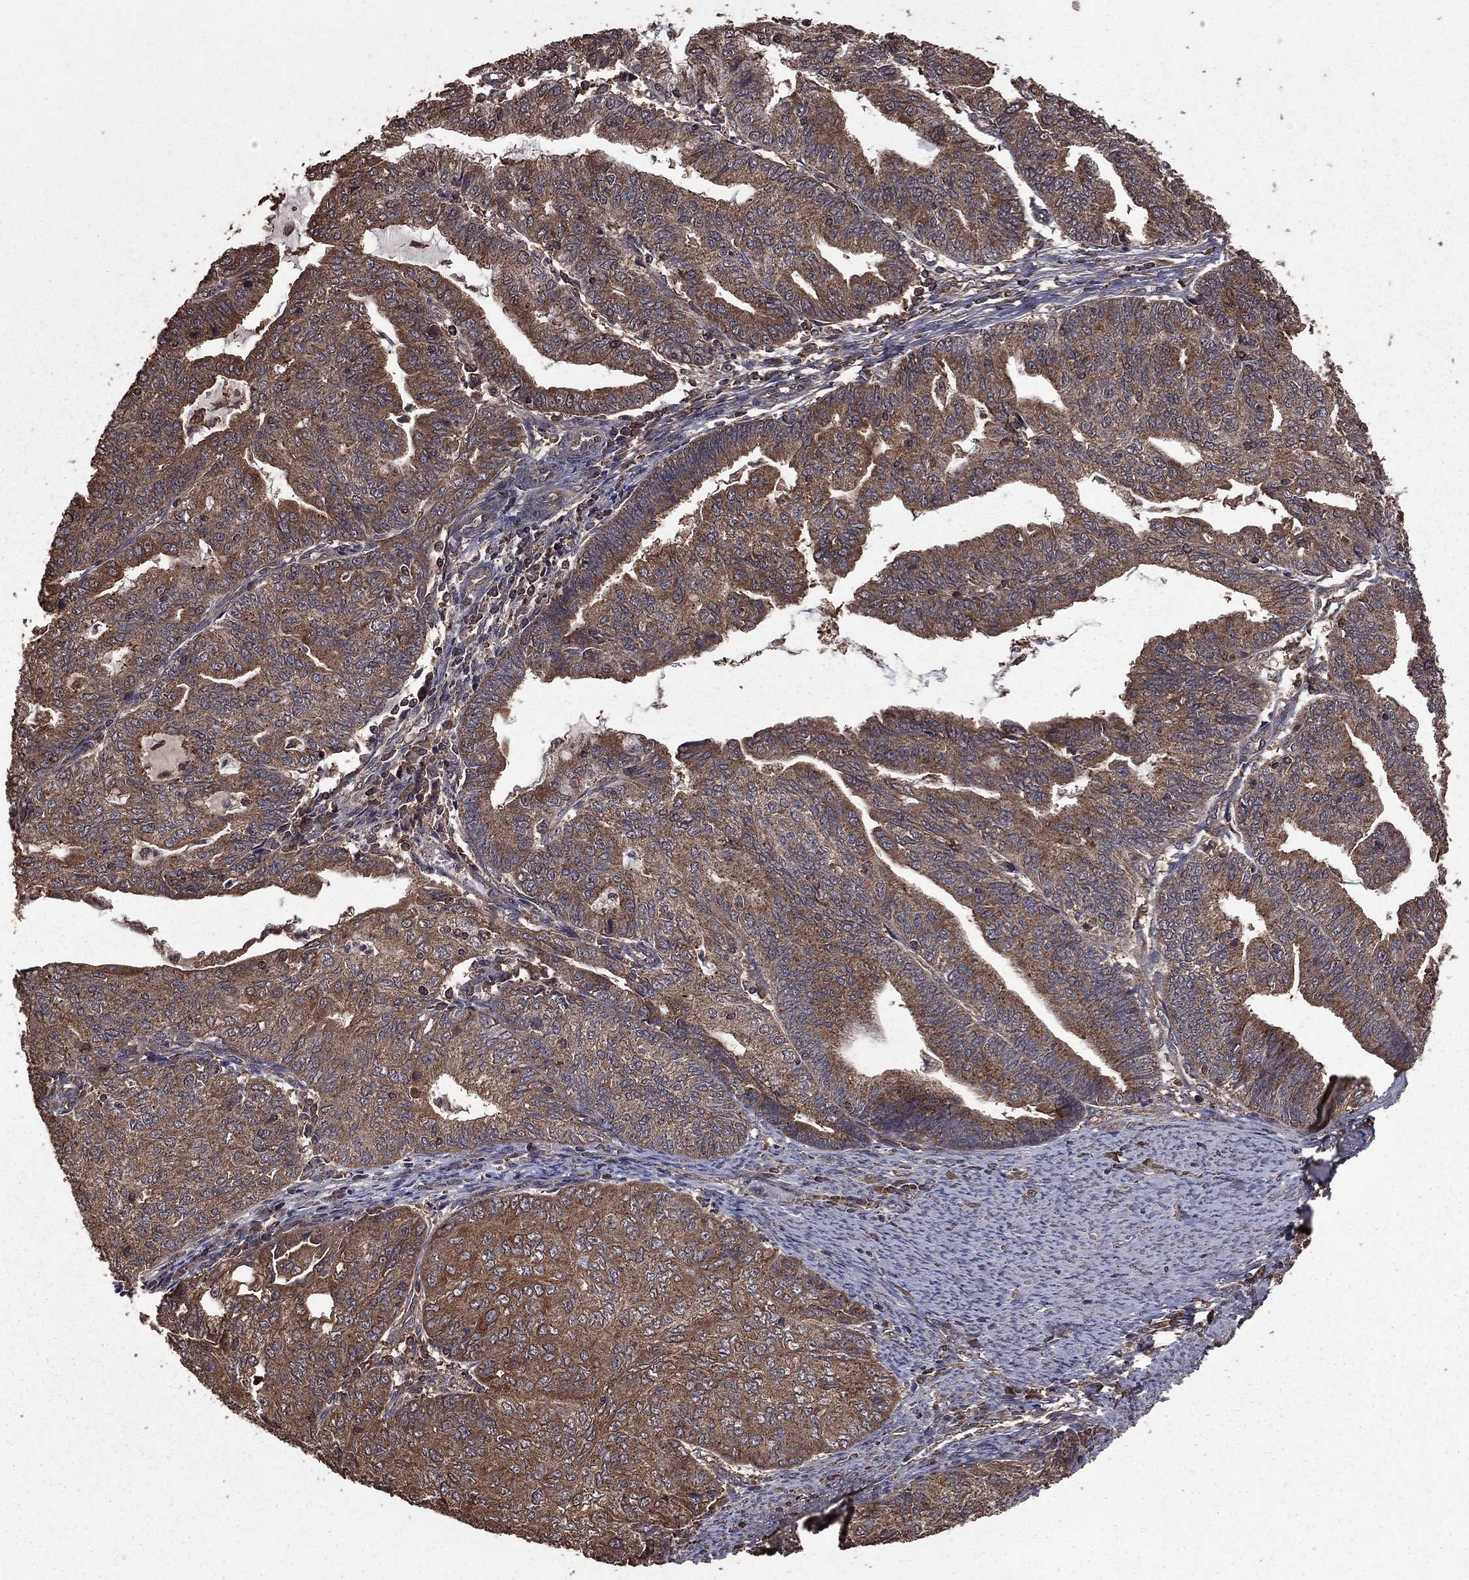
{"staining": {"intensity": "weak", "quantity": ">75%", "location": "cytoplasmic/membranous"}, "tissue": "endometrial cancer", "cell_type": "Tumor cells", "image_type": "cancer", "snomed": [{"axis": "morphology", "description": "Adenocarcinoma, NOS"}, {"axis": "topography", "description": "Endometrium"}], "caption": "Tumor cells display low levels of weak cytoplasmic/membranous positivity in about >75% of cells in endometrial cancer (adenocarcinoma).", "gene": "BIRC6", "patient": {"sex": "female", "age": 82}}